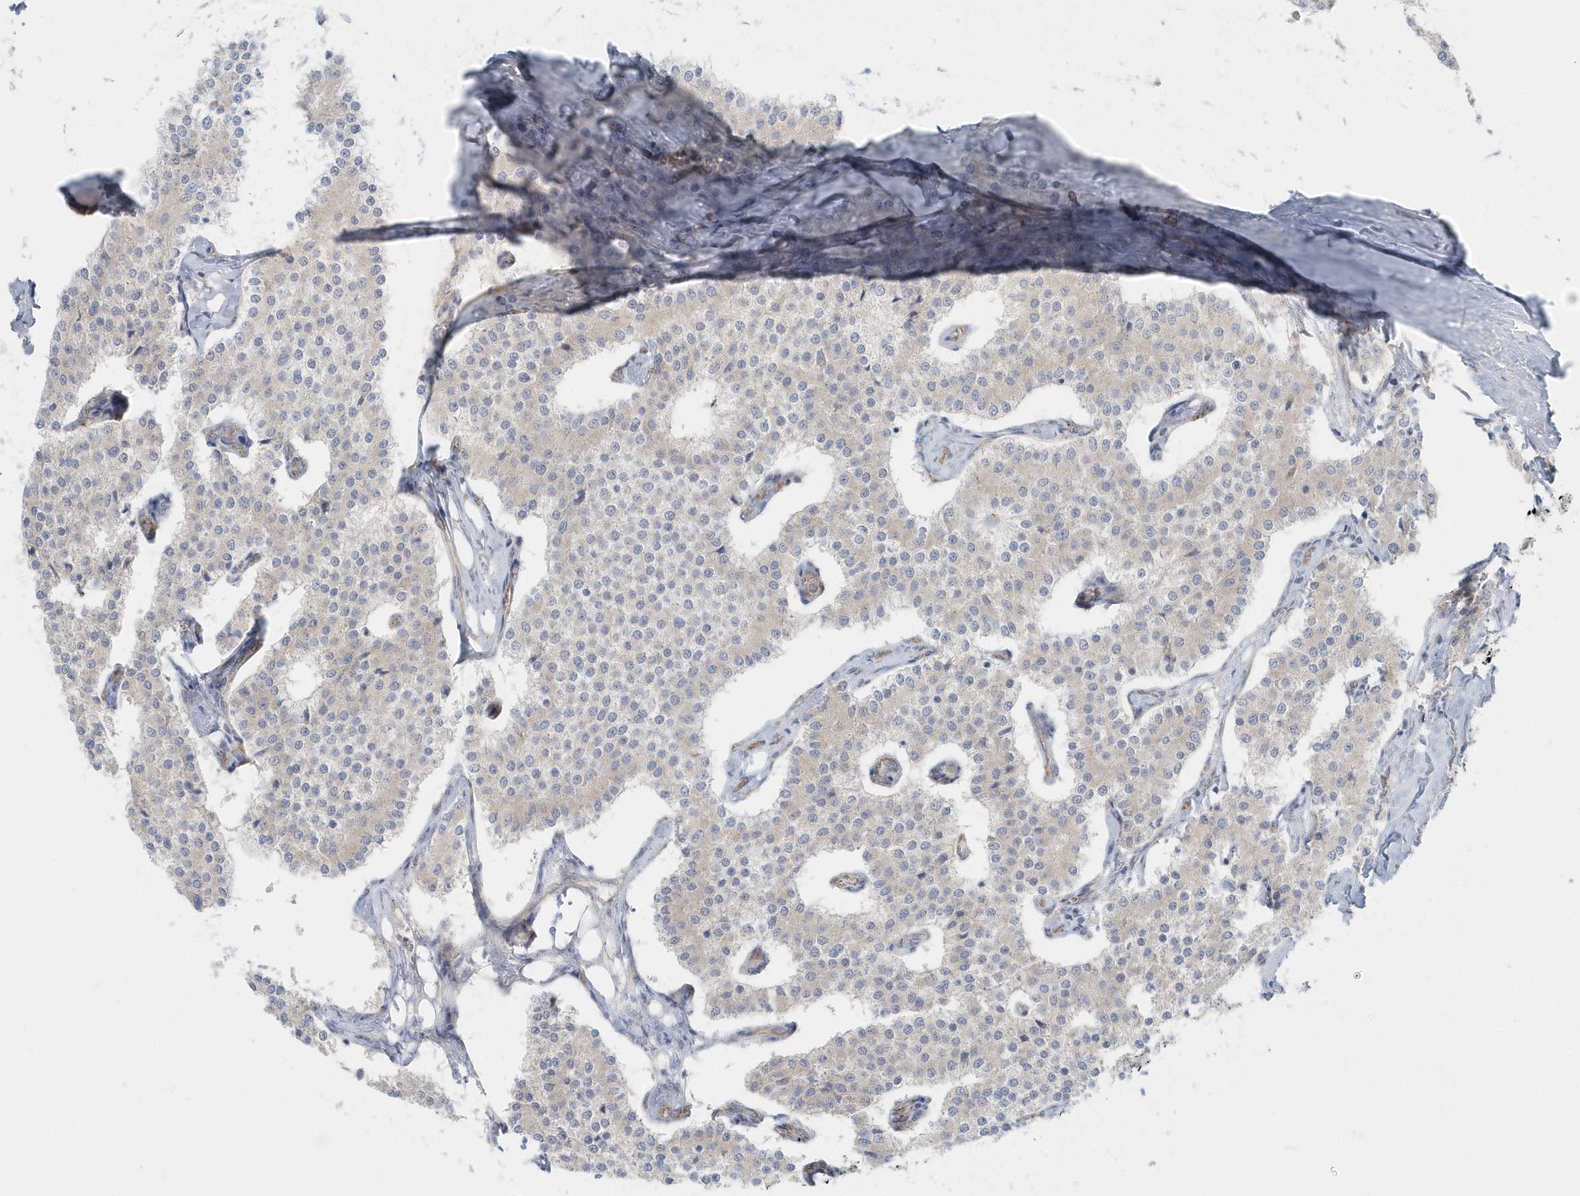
{"staining": {"intensity": "negative", "quantity": "none", "location": "none"}, "tissue": "carcinoid", "cell_type": "Tumor cells", "image_type": "cancer", "snomed": [{"axis": "morphology", "description": "Carcinoid, malignant, NOS"}, {"axis": "topography", "description": "Colon"}], "caption": "A micrograph of human malignant carcinoid is negative for staining in tumor cells.", "gene": "GPR152", "patient": {"sex": "female", "age": 52}}